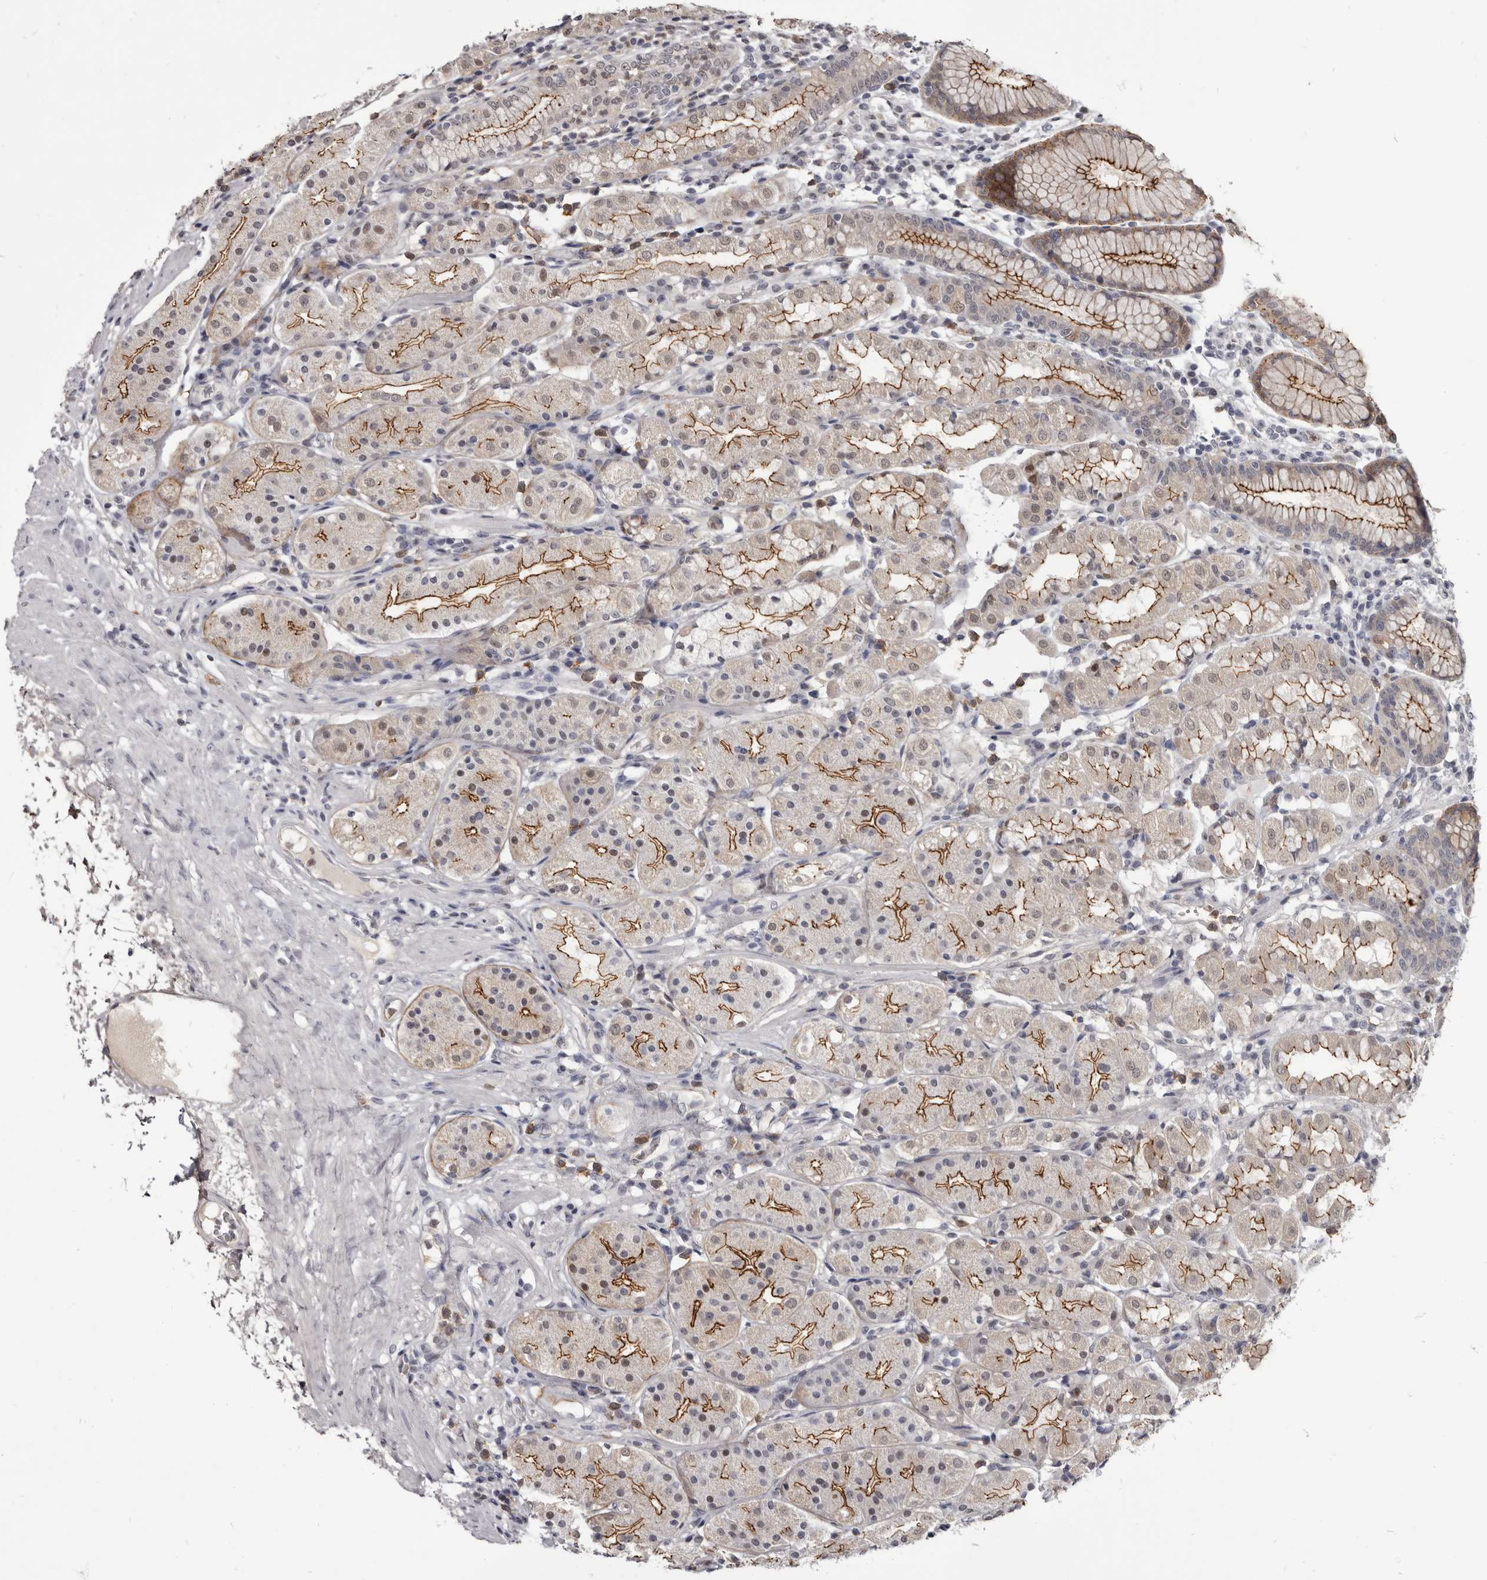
{"staining": {"intensity": "strong", "quantity": ">75%", "location": "cytoplasmic/membranous,nuclear"}, "tissue": "stomach", "cell_type": "Glandular cells", "image_type": "normal", "snomed": [{"axis": "morphology", "description": "Normal tissue, NOS"}, {"axis": "topography", "description": "Stomach, lower"}], "caption": "Strong cytoplasmic/membranous,nuclear expression is seen in about >75% of glandular cells in normal stomach.", "gene": "CGN", "patient": {"sex": "female", "age": 56}}